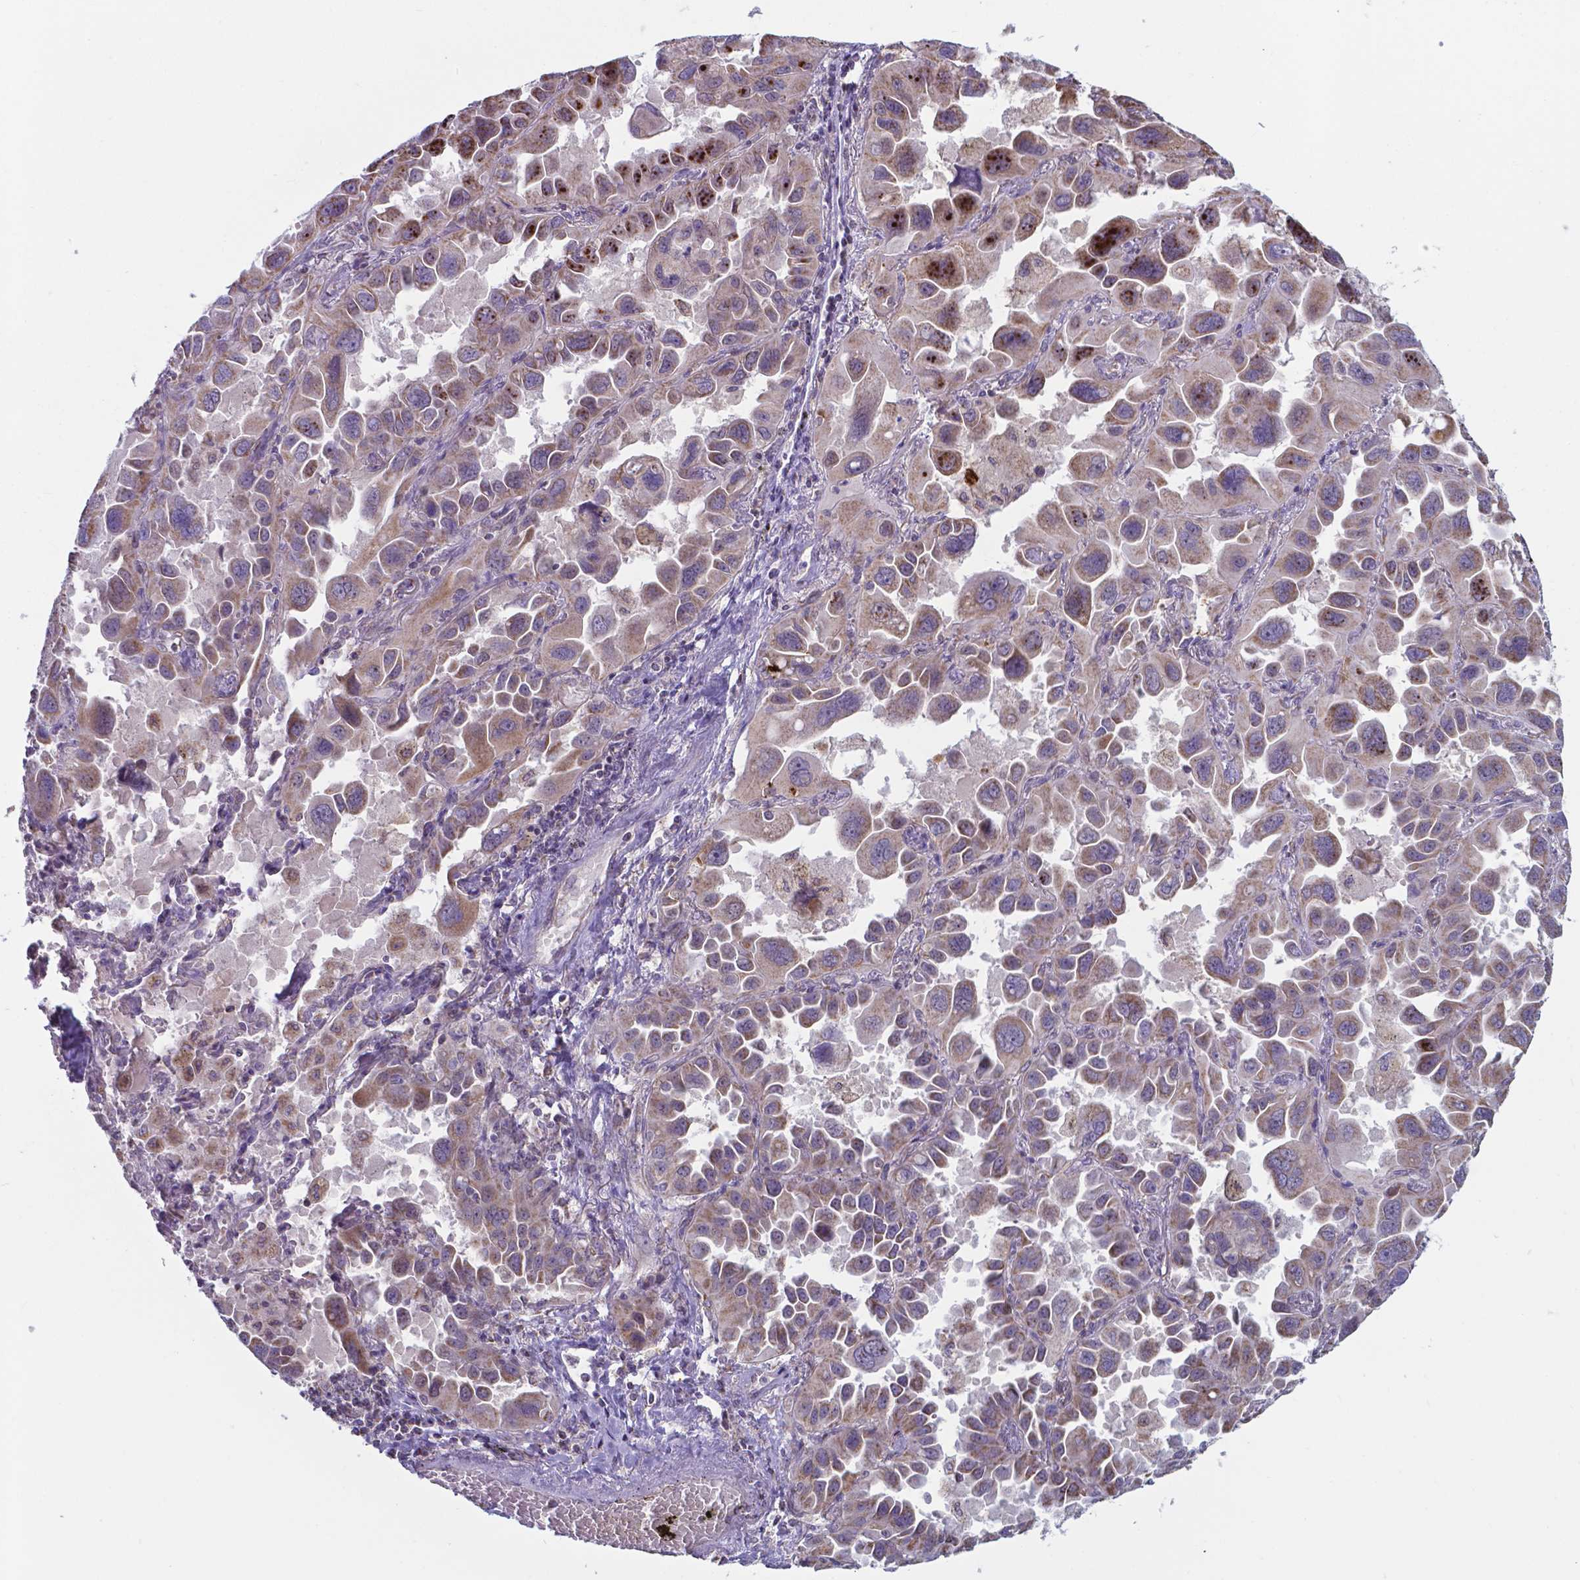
{"staining": {"intensity": "weak", "quantity": "25%-75%", "location": "cytoplasmic/membranous,nuclear"}, "tissue": "lung cancer", "cell_type": "Tumor cells", "image_type": "cancer", "snomed": [{"axis": "morphology", "description": "Adenocarcinoma, NOS"}, {"axis": "topography", "description": "Lung"}], "caption": "Lung cancer tissue demonstrates weak cytoplasmic/membranous and nuclear expression in about 25%-75% of tumor cells", "gene": "FAM114A1", "patient": {"sex": "male", "age": 64}}